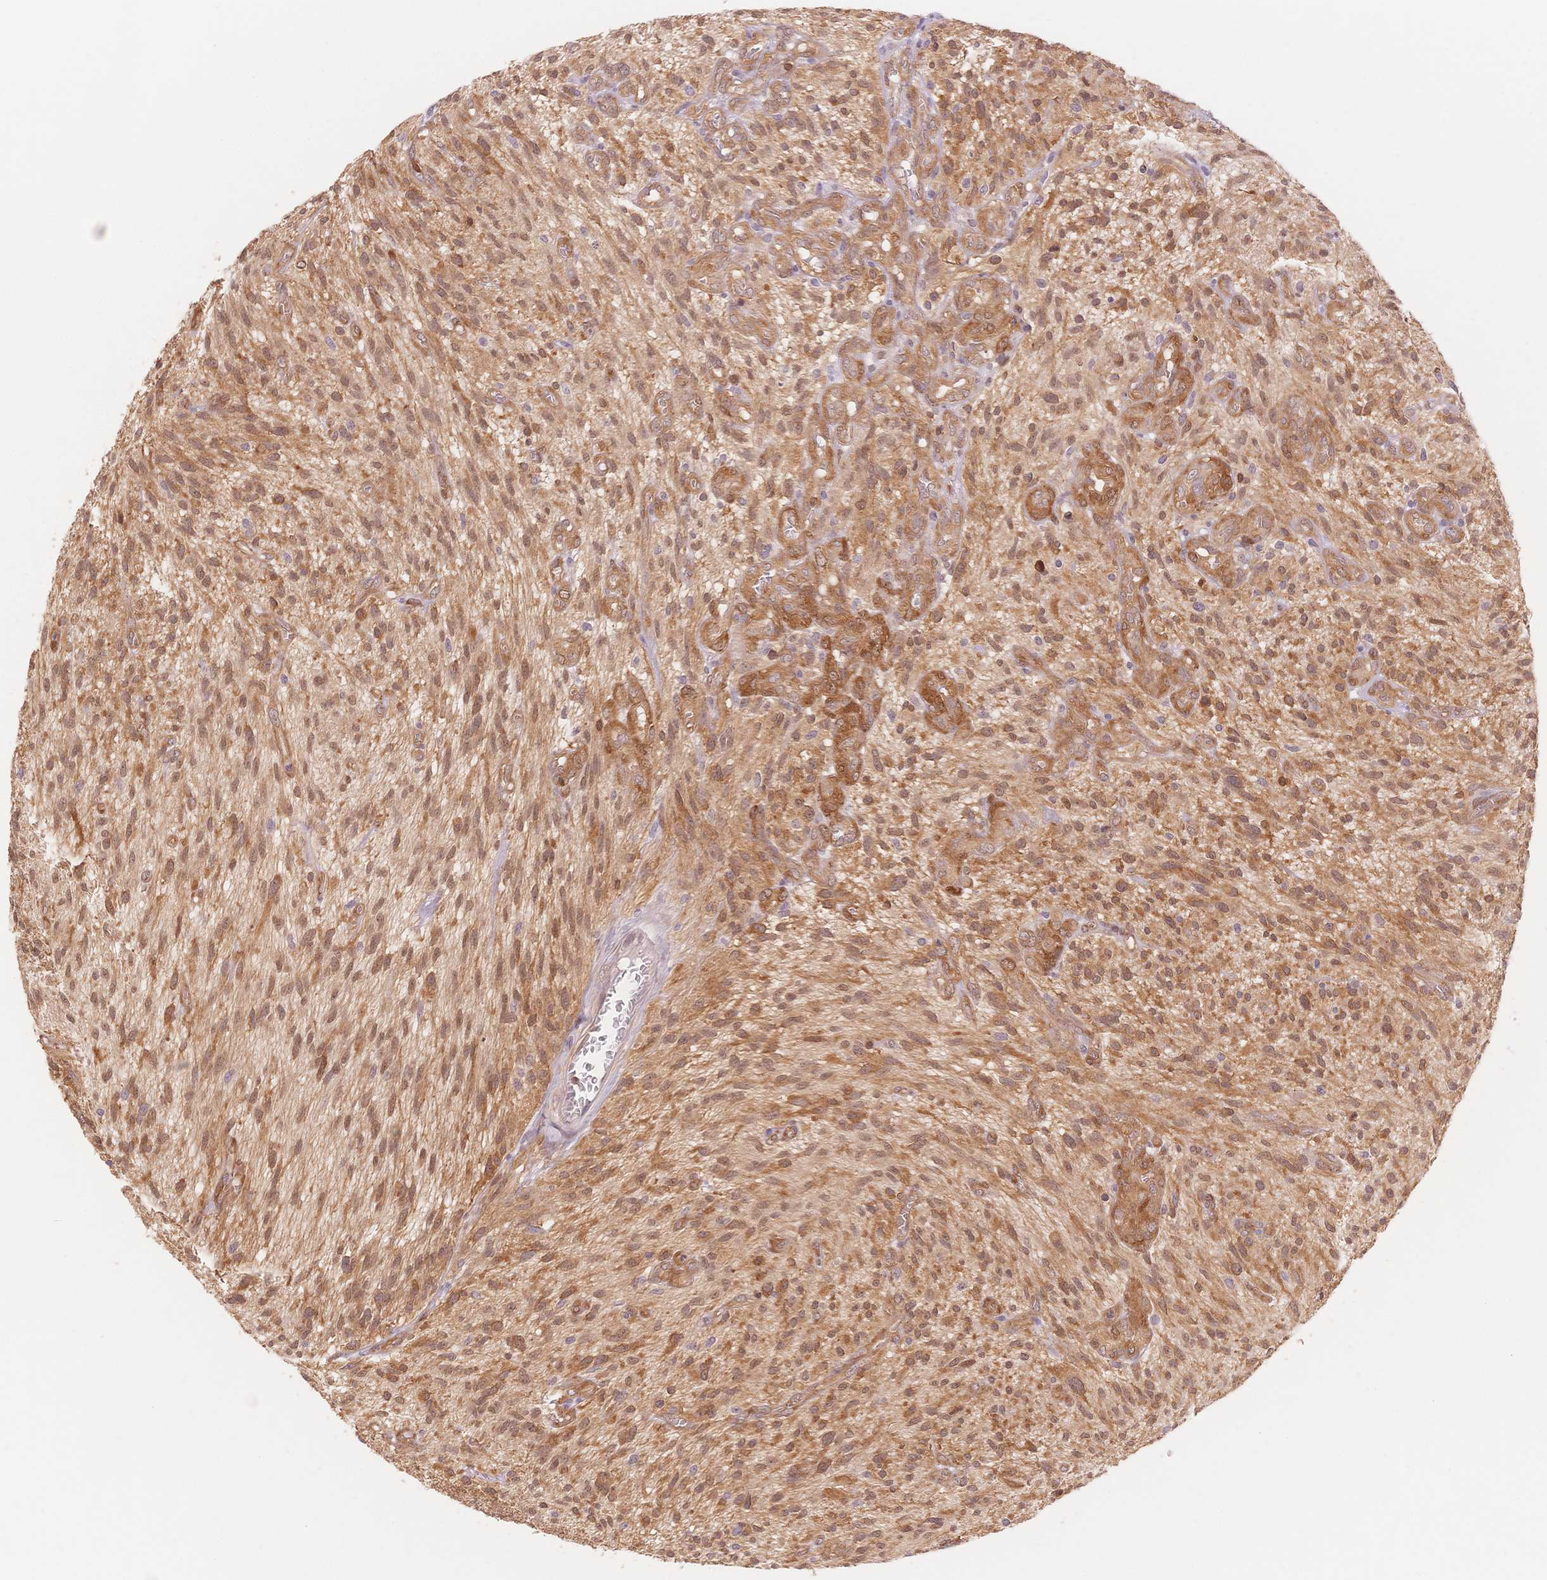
{"staining": {"intensity": "moderate", "quantity": "25%-75%", "location": "cytoplasmic/membranous"}, "tissue": "glioma", "cell_type": "Tumor cells", "image_type": "cancer", "snomed": [{"axis": "morphology", "description": "Glioma, malignant, High grade"}, {"axis": "topography", "description": "Brain"}], "caption": "Immunohistochemical staining of malignant glioma (high-grade) exhibits medium levels of moderate cytoplasmic/membranous protein expression in about 25%-75% of tumor cells.", "gene": "STK39", "patient": {"sex": "male", "age": 75}}